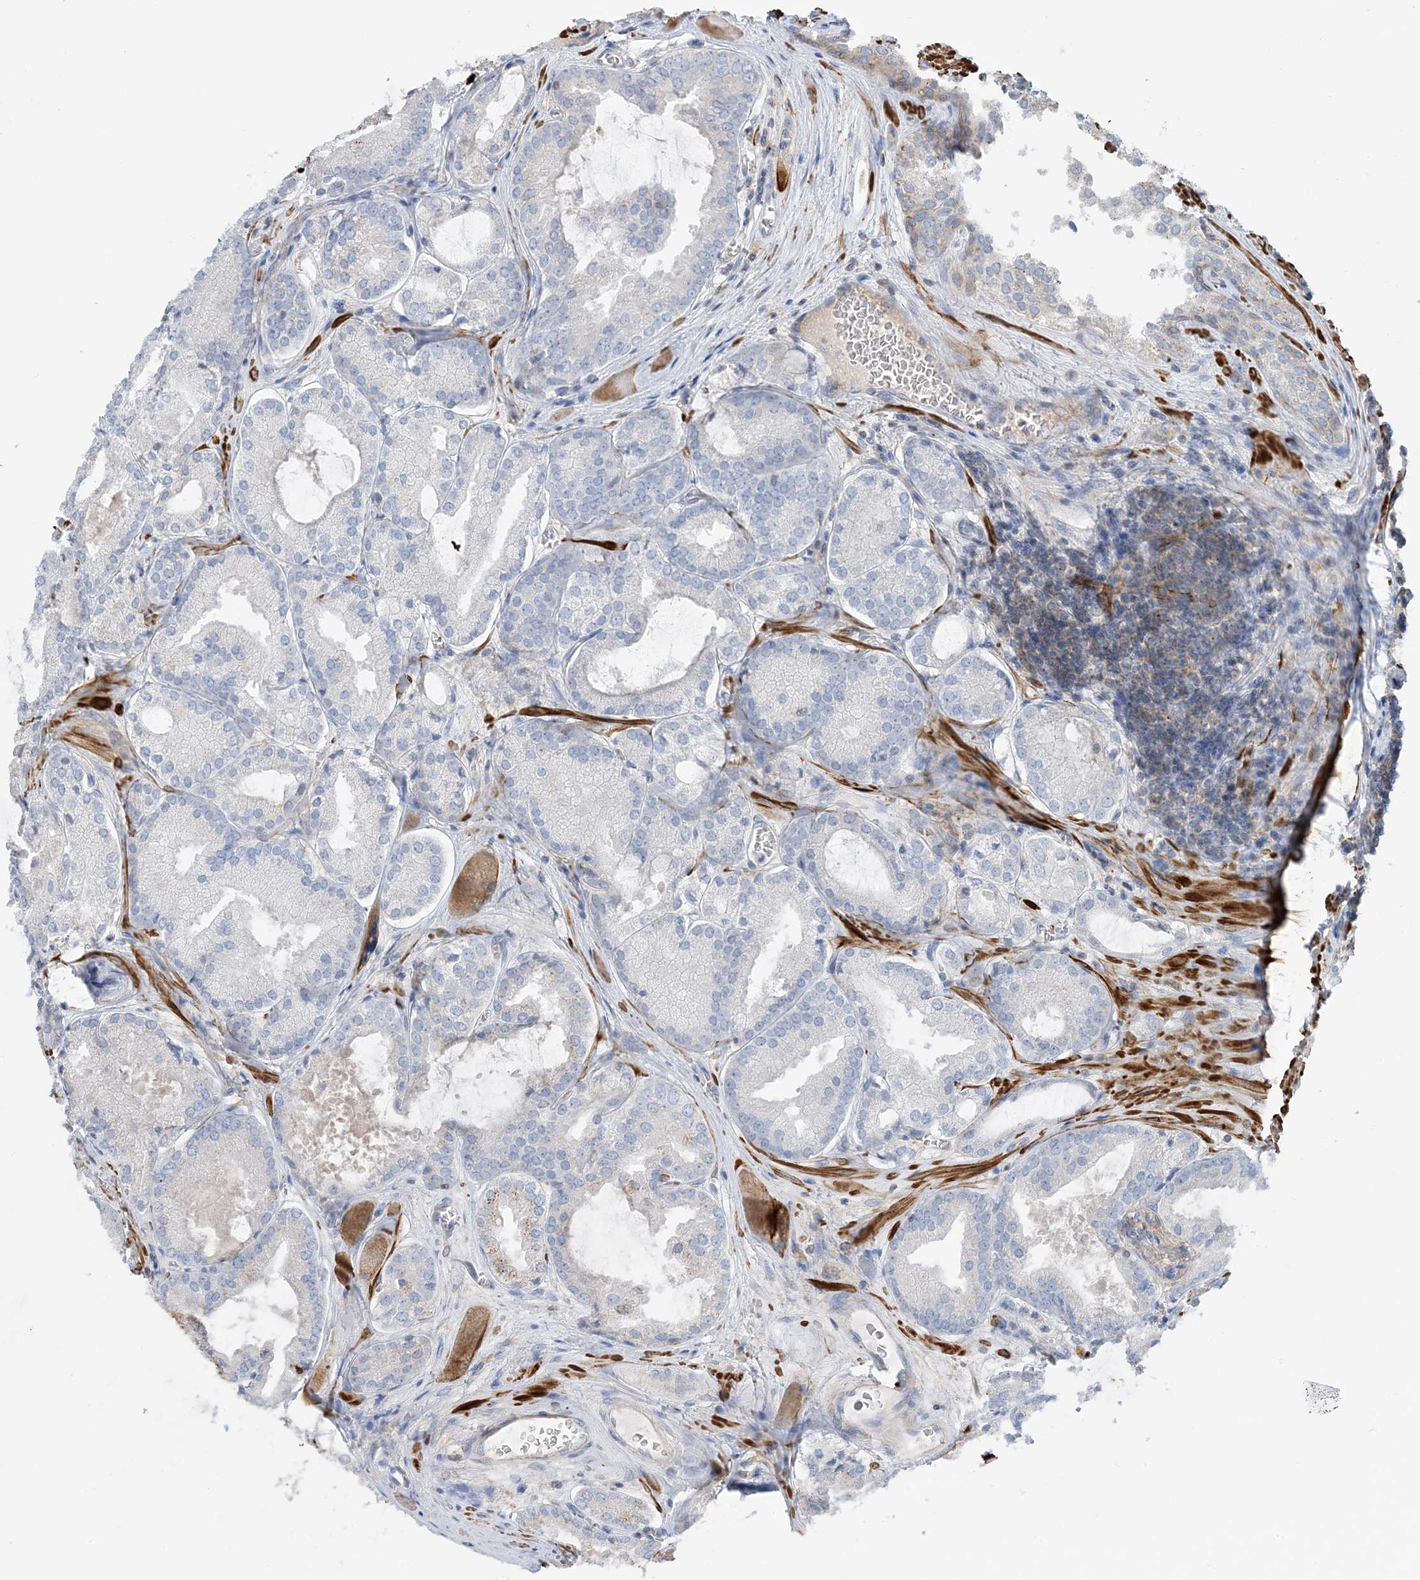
{"staining": {"intensity": "negative", "quantity": "none", "location": "none"}, "tissue": "prostate cancer", "cell_type": "Tumor cells", "image_type": "cancer", "snomed": [{"axis": "morphology", "description": "Adenocarcinoma, Low grade"}, {"axis": "topography", "description": "Prostate"}], "caption": "A photomicrograph of human low-grade adenocarcinoma (prostate) is negative for staining in tumor cells. The staining was performed using DAB to visualize the protein expression in brown, while the nuclei were stained in blue with hematoxylin (Magnification: 20x).", "gene": "CALHM5", "patient": {"sex": "male", "age": 67}}